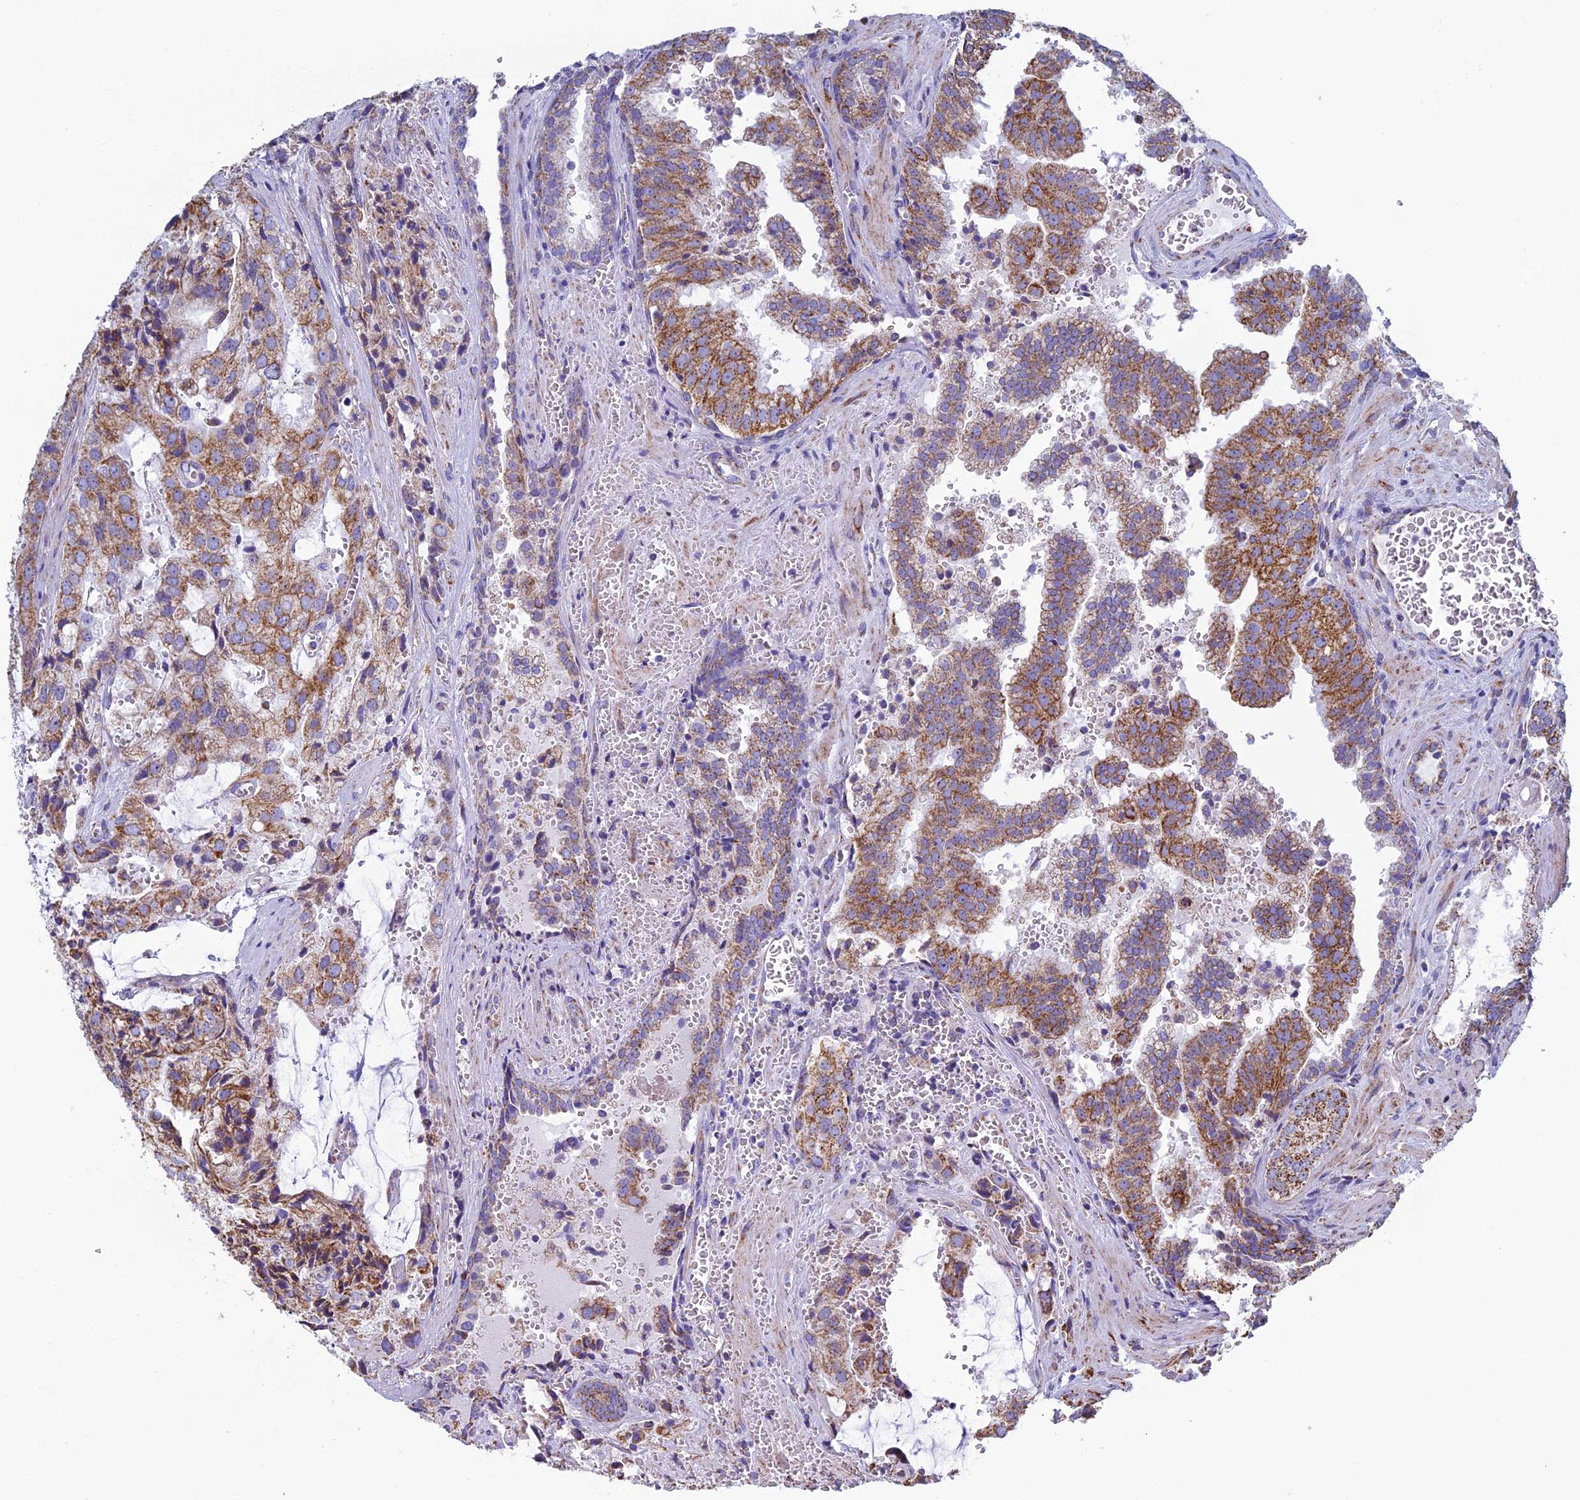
{"staining": {"intensity": "moderate", "quantity": ">75%", "location": "cytoplasmic/membranous"}, "tissue": "prostate cancer", "cell_type": "Tumor cells", "image_type": "cancer", "snomed": [{"axis": "morphology", "description": "Adenocarcinoma, High grade"}, {"axis": "topography", "description": "Prostate"}], "caption": "This histopathology image exhibits prostate cancer stained with immunohistochemistry to label a protein in brown. The cytoplasmic/membranous of tumor cells show moderate positivity for the protein. Nuclei are counter-stained blue.", "gene": "UQCRFS1", "patient": {"sex": "male", "age": 68}}